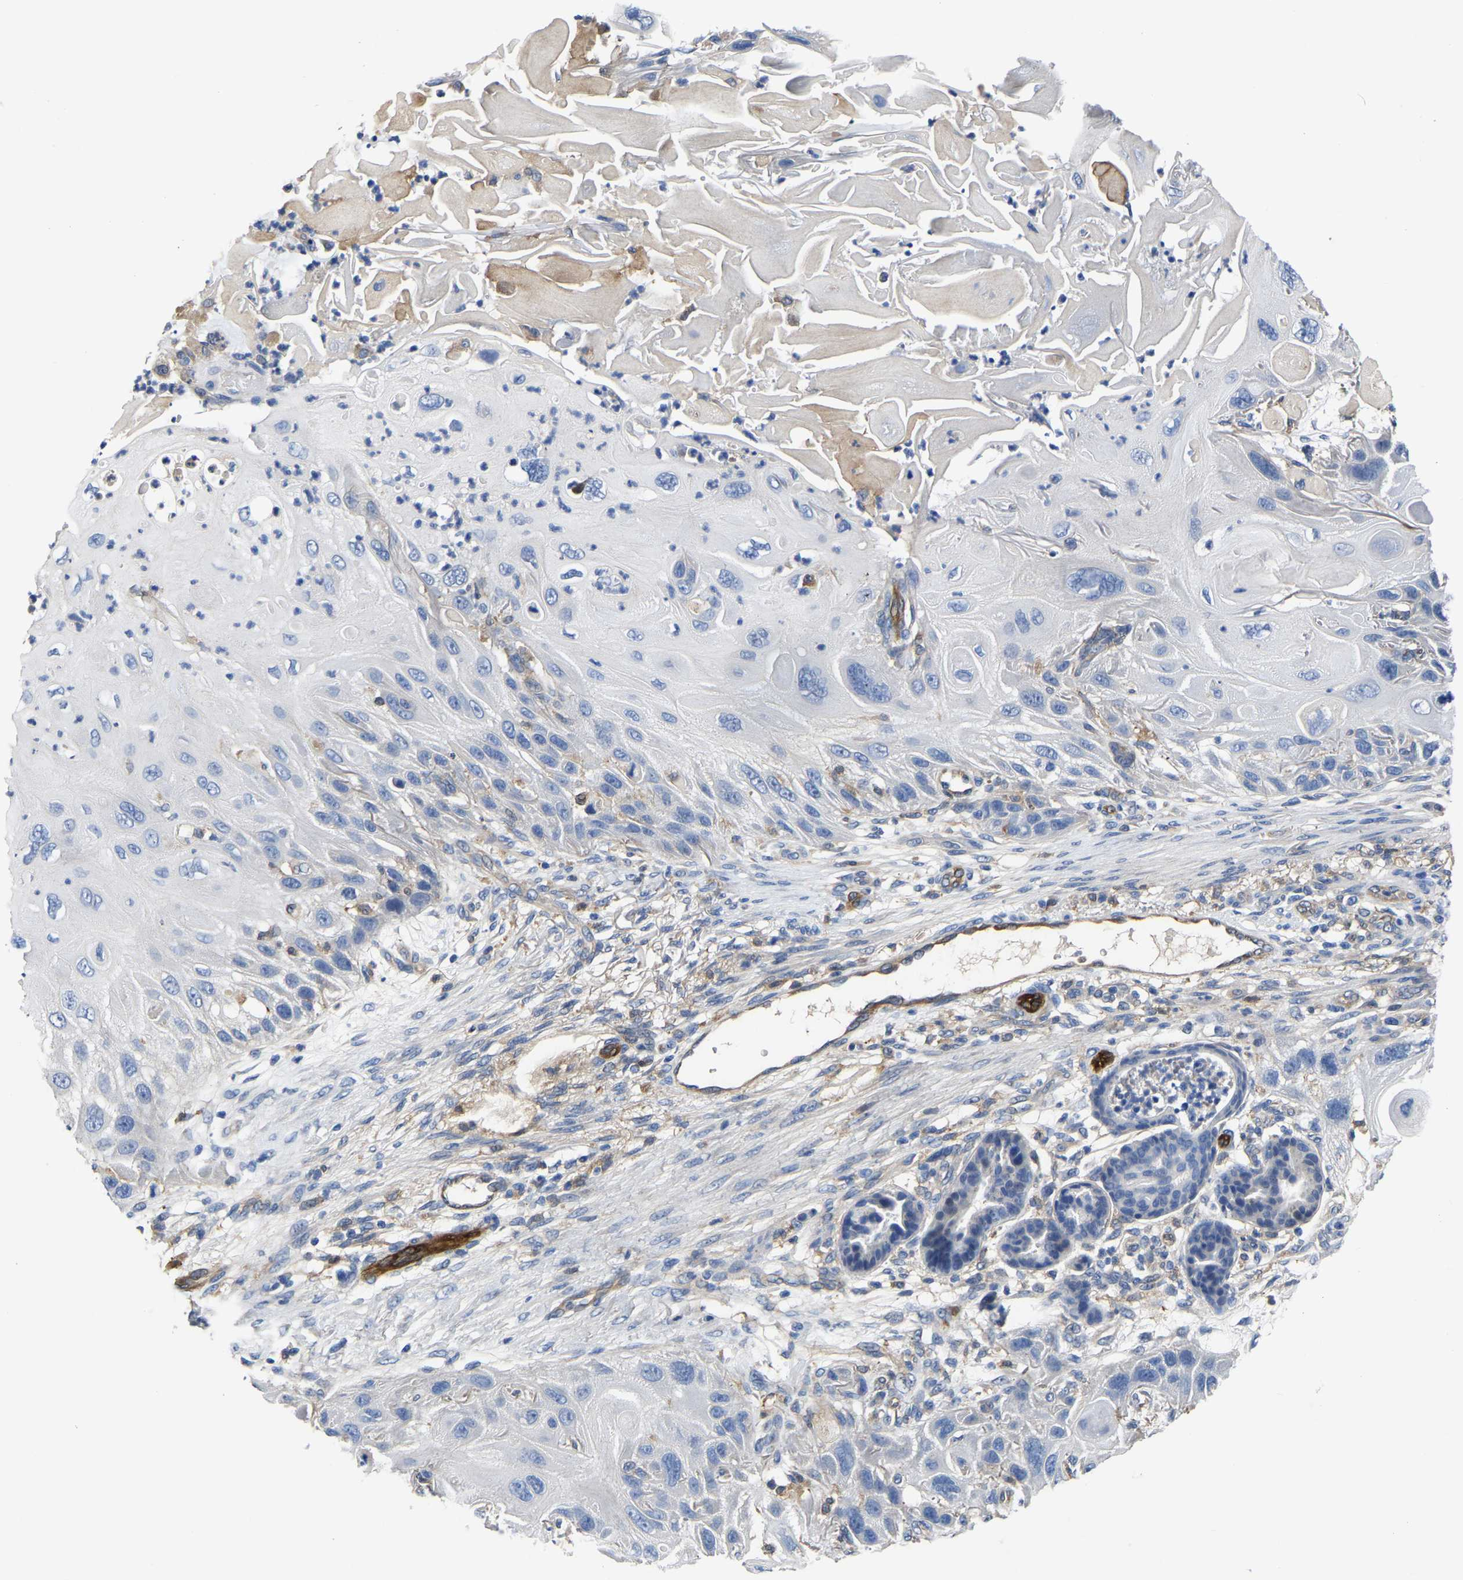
{"staining": {"intensity": "negative", "quantity": "none", "location": "none"}, "tissue": "skin cancer", "cell_type": "Tumor cells", "image_type": "cancer", "snomed": [{"axis": "morphology", "description": "Squamous cell carcinoma, NOS"}, {"axis": "topography", "description": "Skin"}], "caption": "Protein analysis of skin squamous cell carcinoma shows no significant expression in tumor cells.", "gene": "ATG2B", "patient": {"sex": "female", "age": 77}}